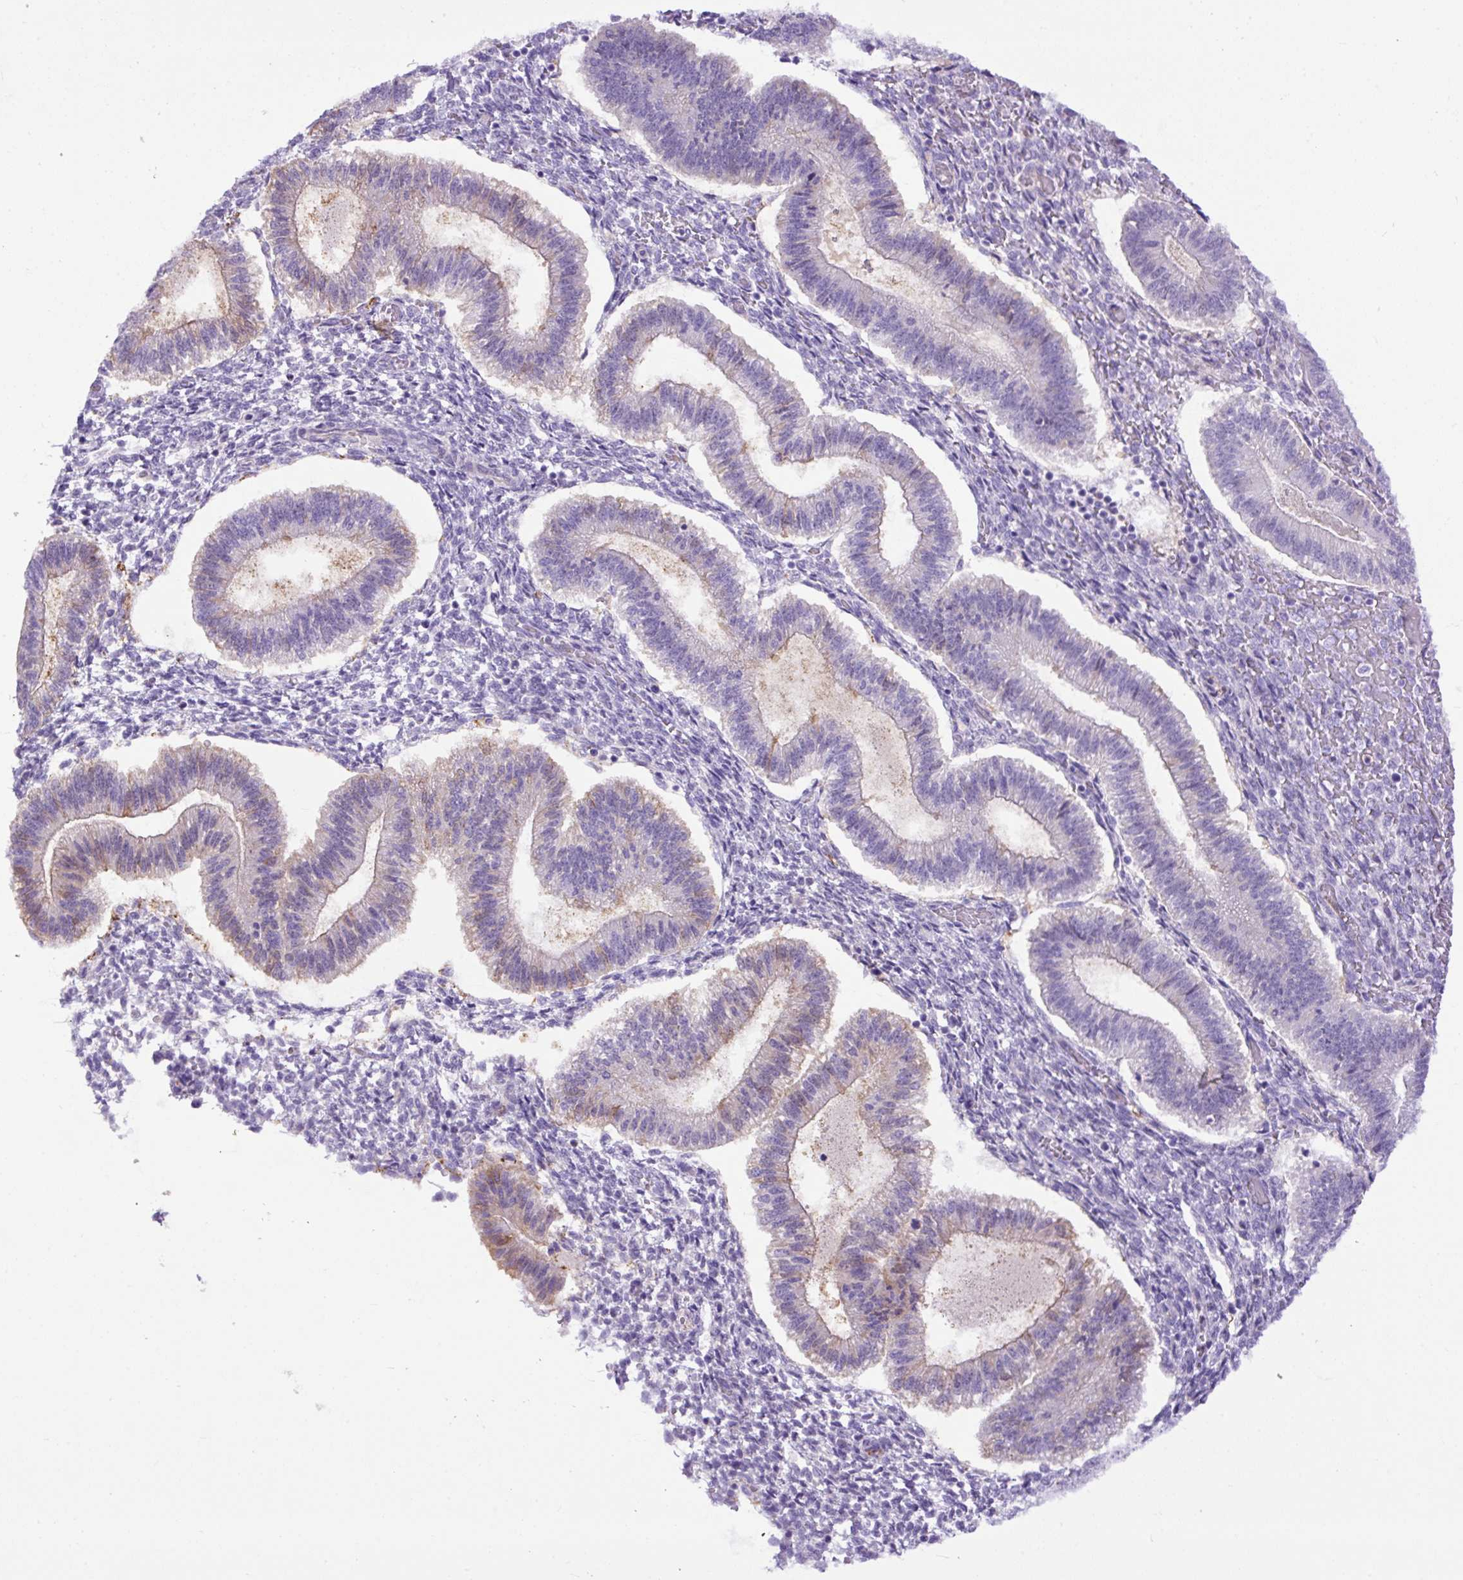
{"staining": {"intensity": "negative", "quantity": "none", "location": "none"}, "tissue": "endometrium", "cell_type": "Cells in endometrial stroma", "image_type": "normal", "snomed": [{"axis": "morphology", "description": "Normal tissue, NOS"}, {"axis": "topography", "description": "Endometrium"}], "caption": "This is an immunohistochemistry (IHC) image of unremarkable endometrium. There is no expression in cells in endometrial stroma.", "gene": "SPTBN5", "patient": {"sex": "female", "age": 25}}